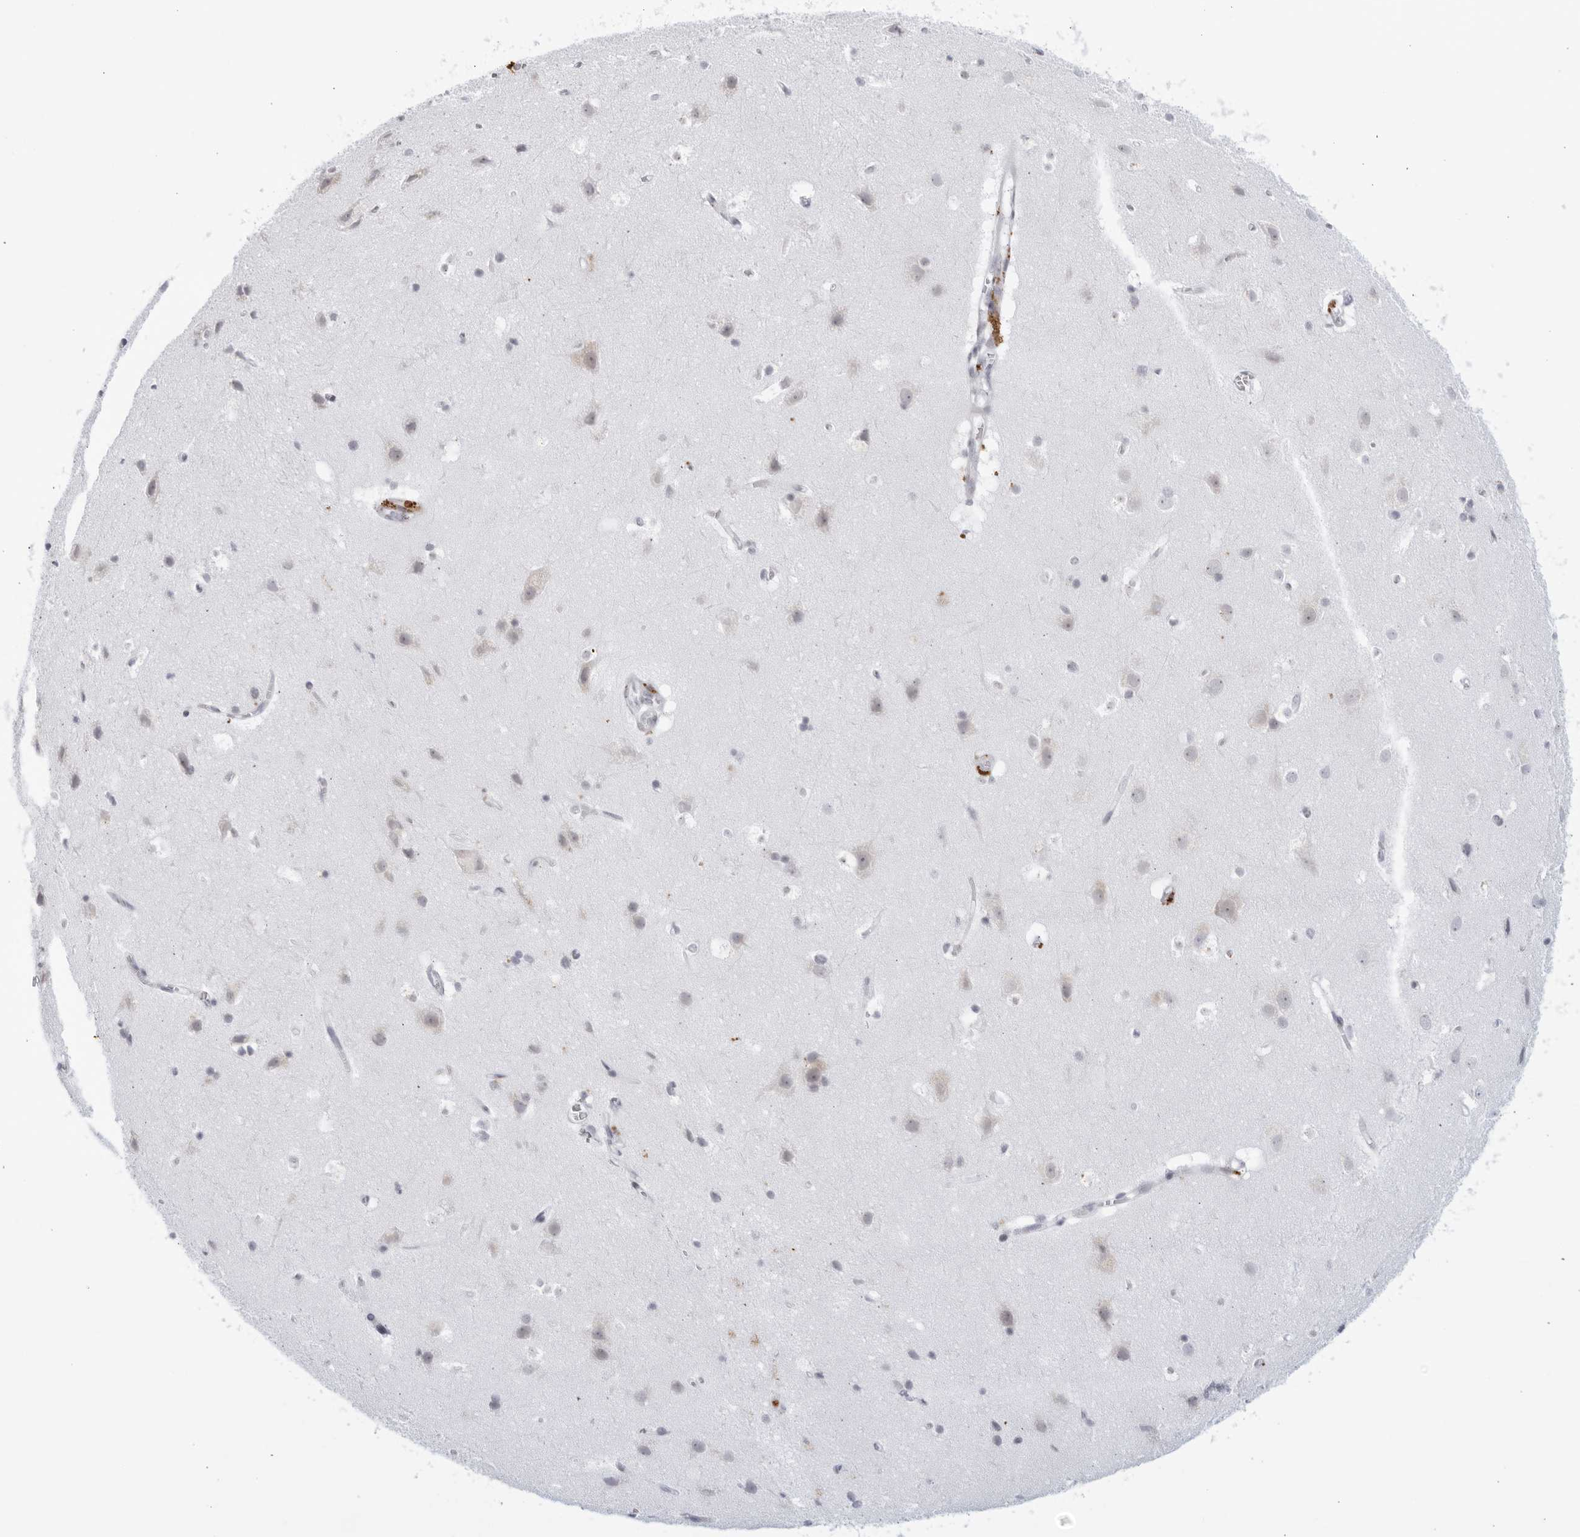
{"staining": {"intensity": "negative", "quantity": "none", "location": "none"}, "tissue": "cerebral cortex", "cell_type": "Endothelial cells", "image_type": "normal", "snomed": [{"axis": "morphology", "description": "Normal tissue, NOS"}, {"axis": "topography", "description": "Cerebral cortex"}], "caption": "Immunohistochemical staining of normal human cerebral cortex reveals no significant expression in endothelial cells. The staining is performed using DAB (3,3'-diaminobenzidine) brown chromogen with nuclei counter-stained in using hematoxylin.", "gene": "WDTC1", "patient": {"sex": "male", "age": 54}}